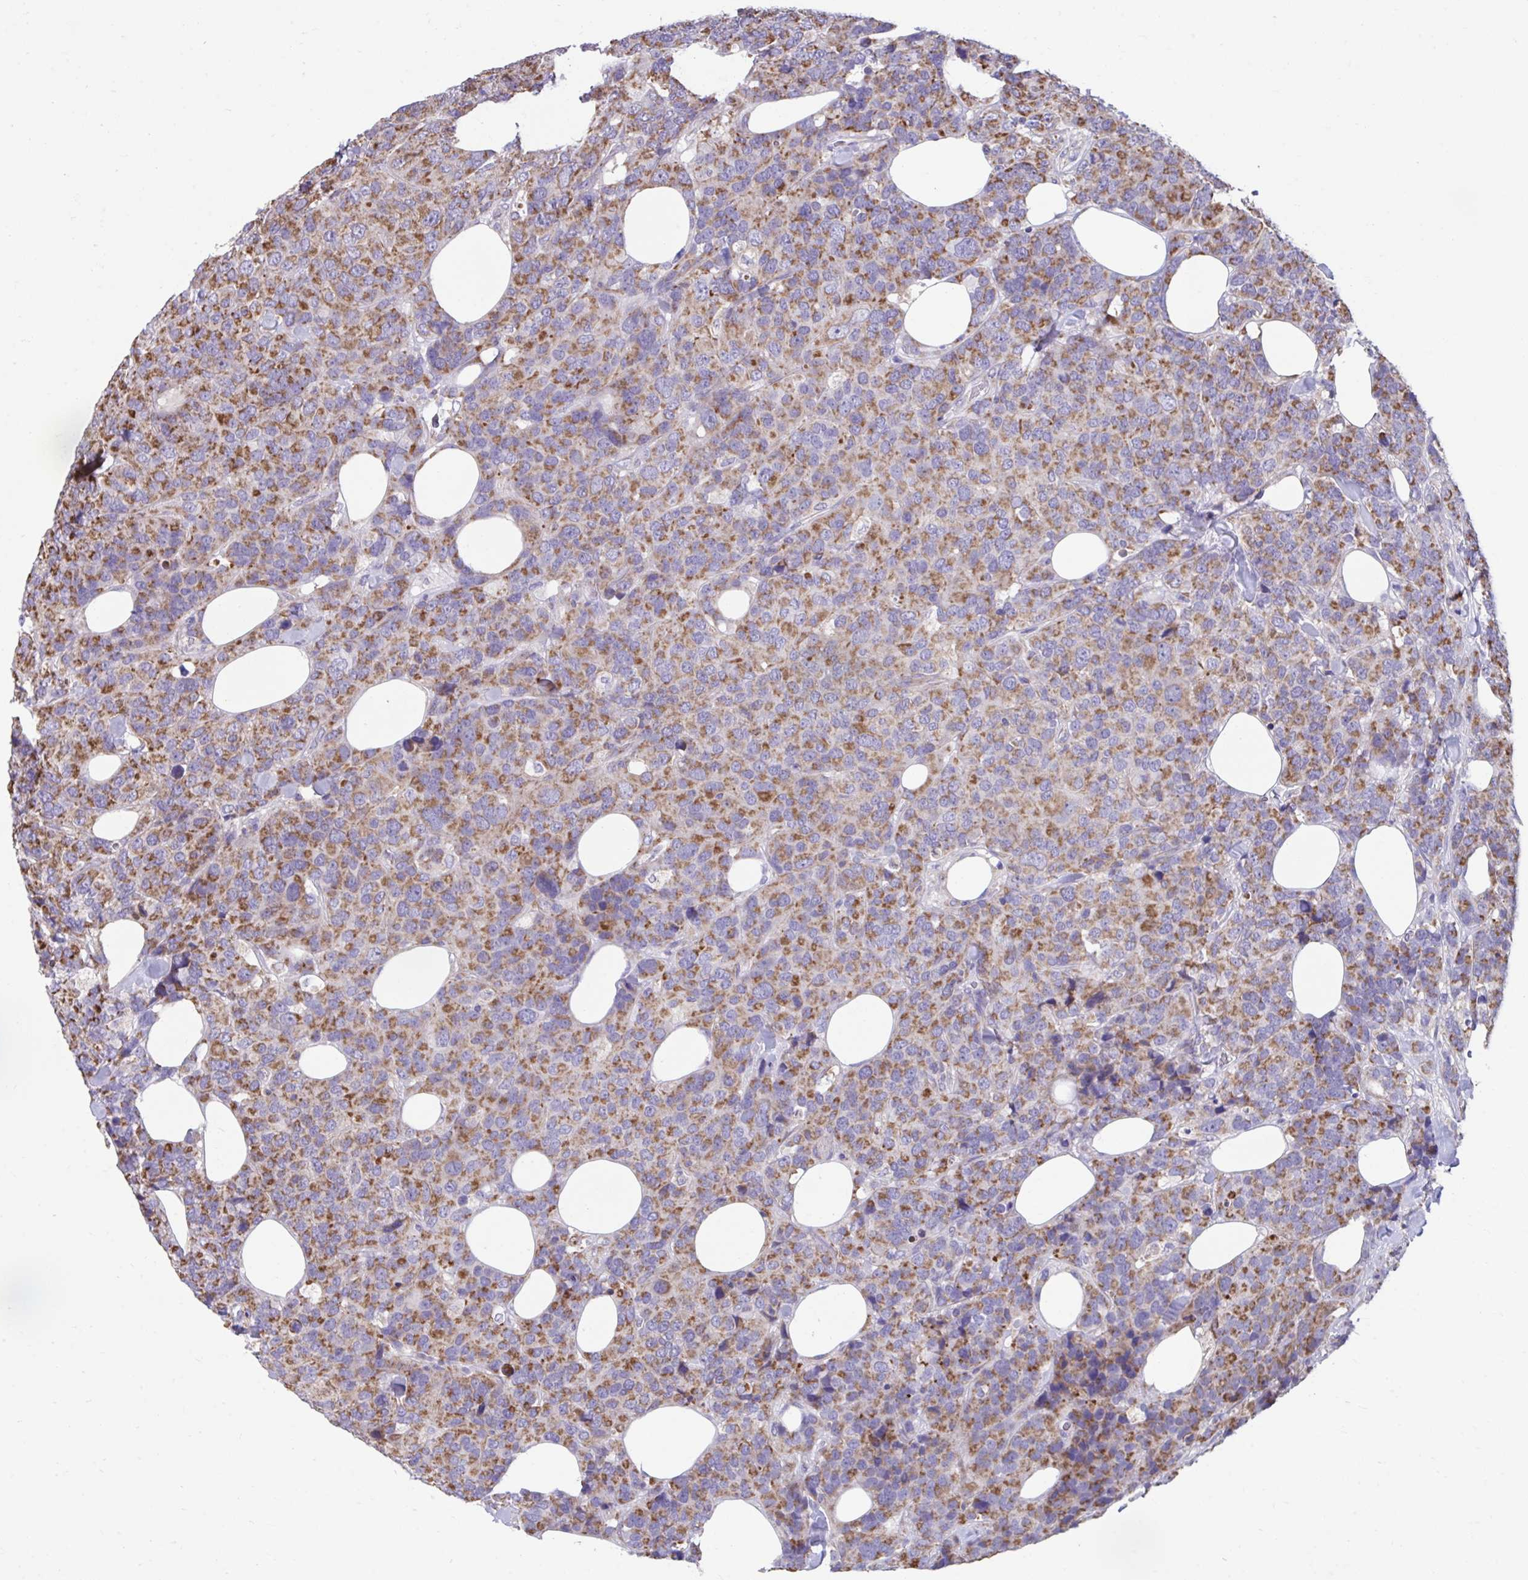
{"staining": {"intensity": "moderate", "quantity": ">75%", "location": "cytoplasmic/membranous"}, "tissue": "breast cancer", "cell_type": "Tumor cells", "image_type": "cancer", "snomed": [{"axis": "morphology", "description": "Lobular carcinoma"}, {"axis": "topography", "description": "Breast"}], "caption": "The image displays staining of breast lobular carcinoma, revealing moderate cytoplasmic/membranous protein staining (brown color) within tumor cells.", "gene": "LINGO4", "patient": {"sex": "female", "age": 59}}